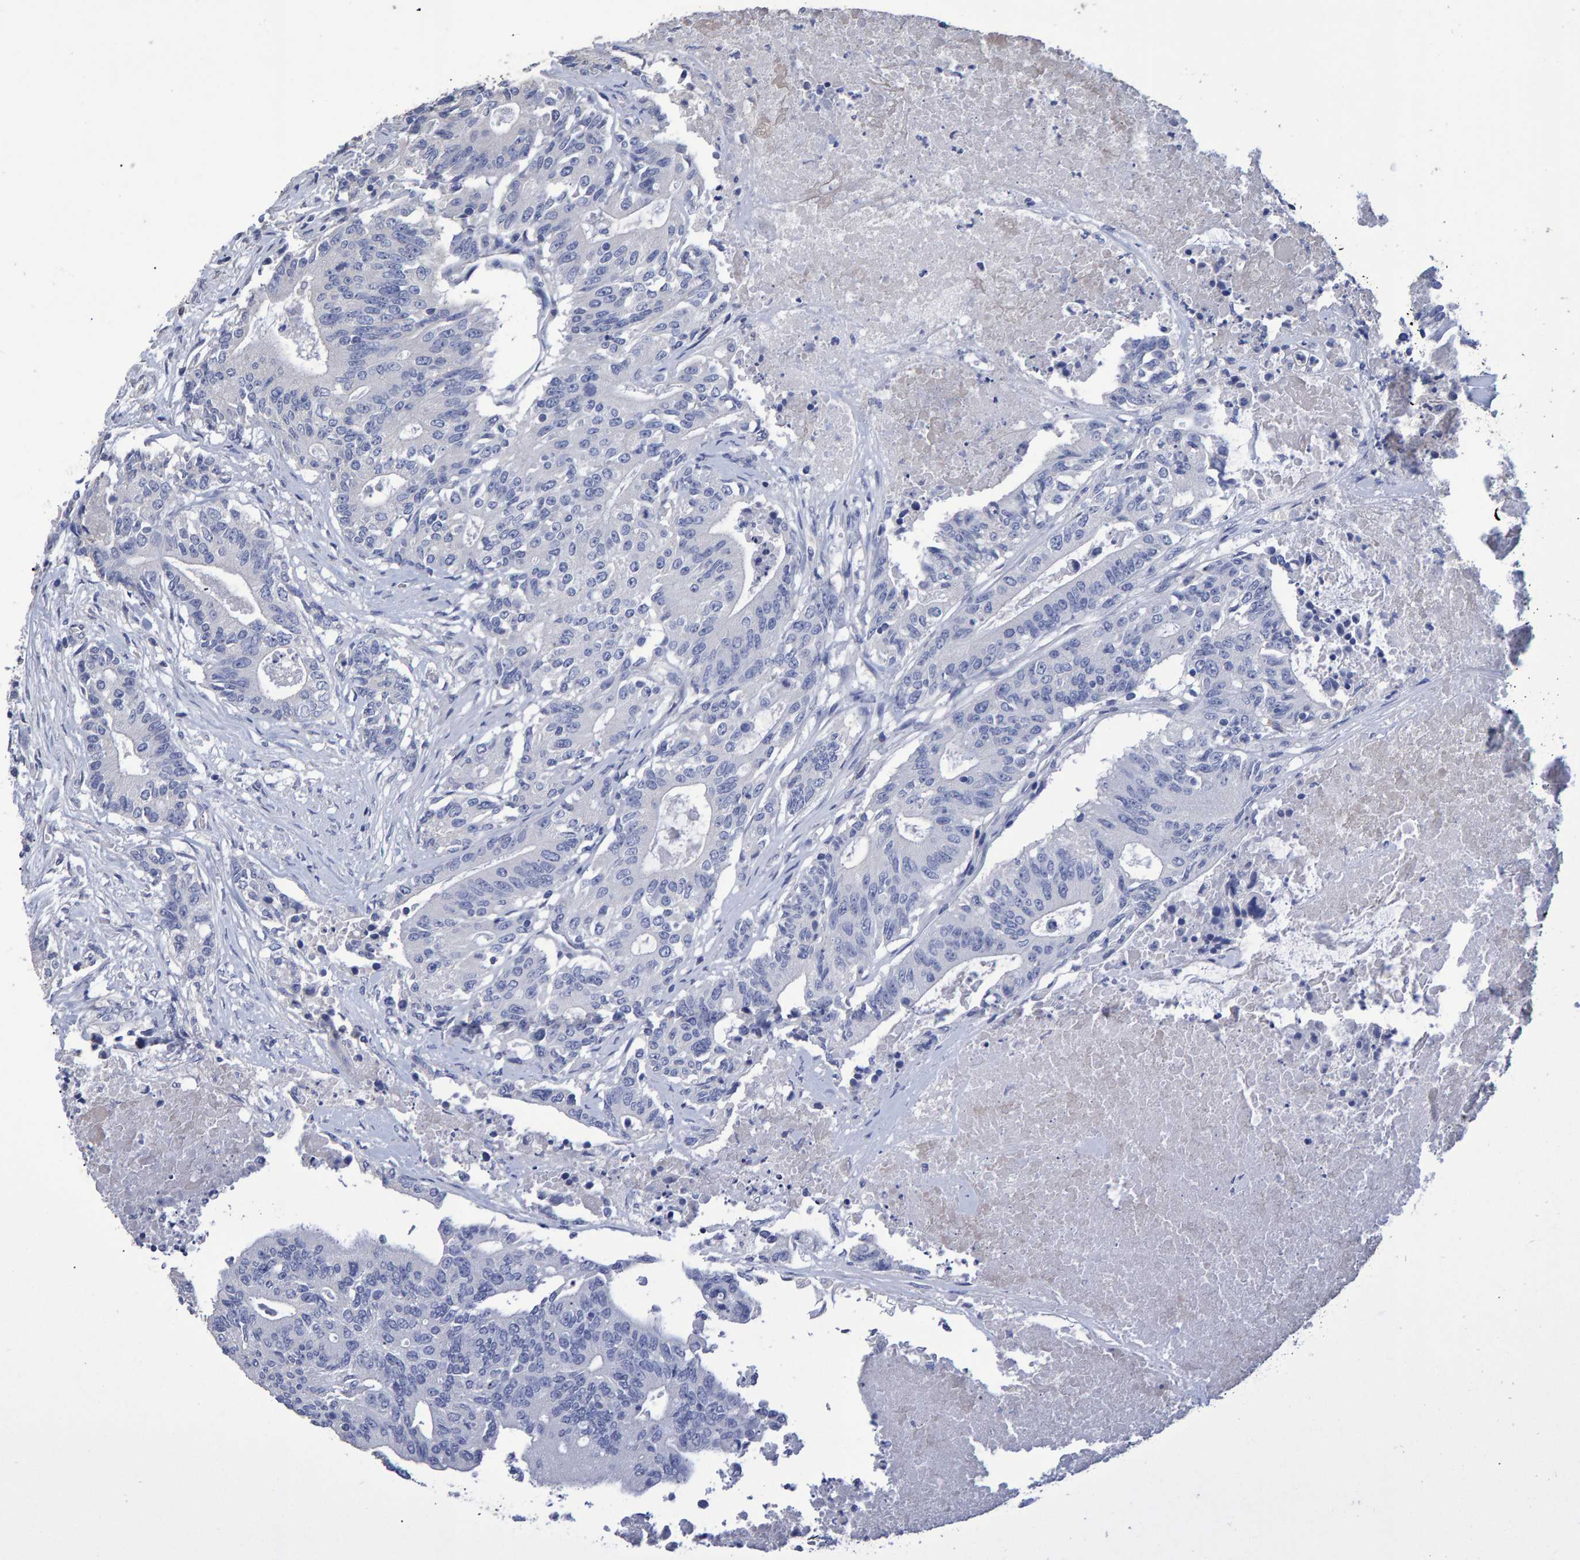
{"staining": {"intensity": "negative", "quantity": "none", "location": "none"}, "tissue": "colorectal cancer", "cell_type": "Tumor cells", "image_type": "cancer", "snomed": [{"axis": "morphology", "description": "Adenocarcinoma, NOS"}, {"axis": "topography", "description": "Colon"}], "caption": "Colorectal cancer was stained to show a protein in brown. There is no significant expression in tumor cells.", "gene": "HEMGN", "patient": {"sex": "female", "age": 77}}